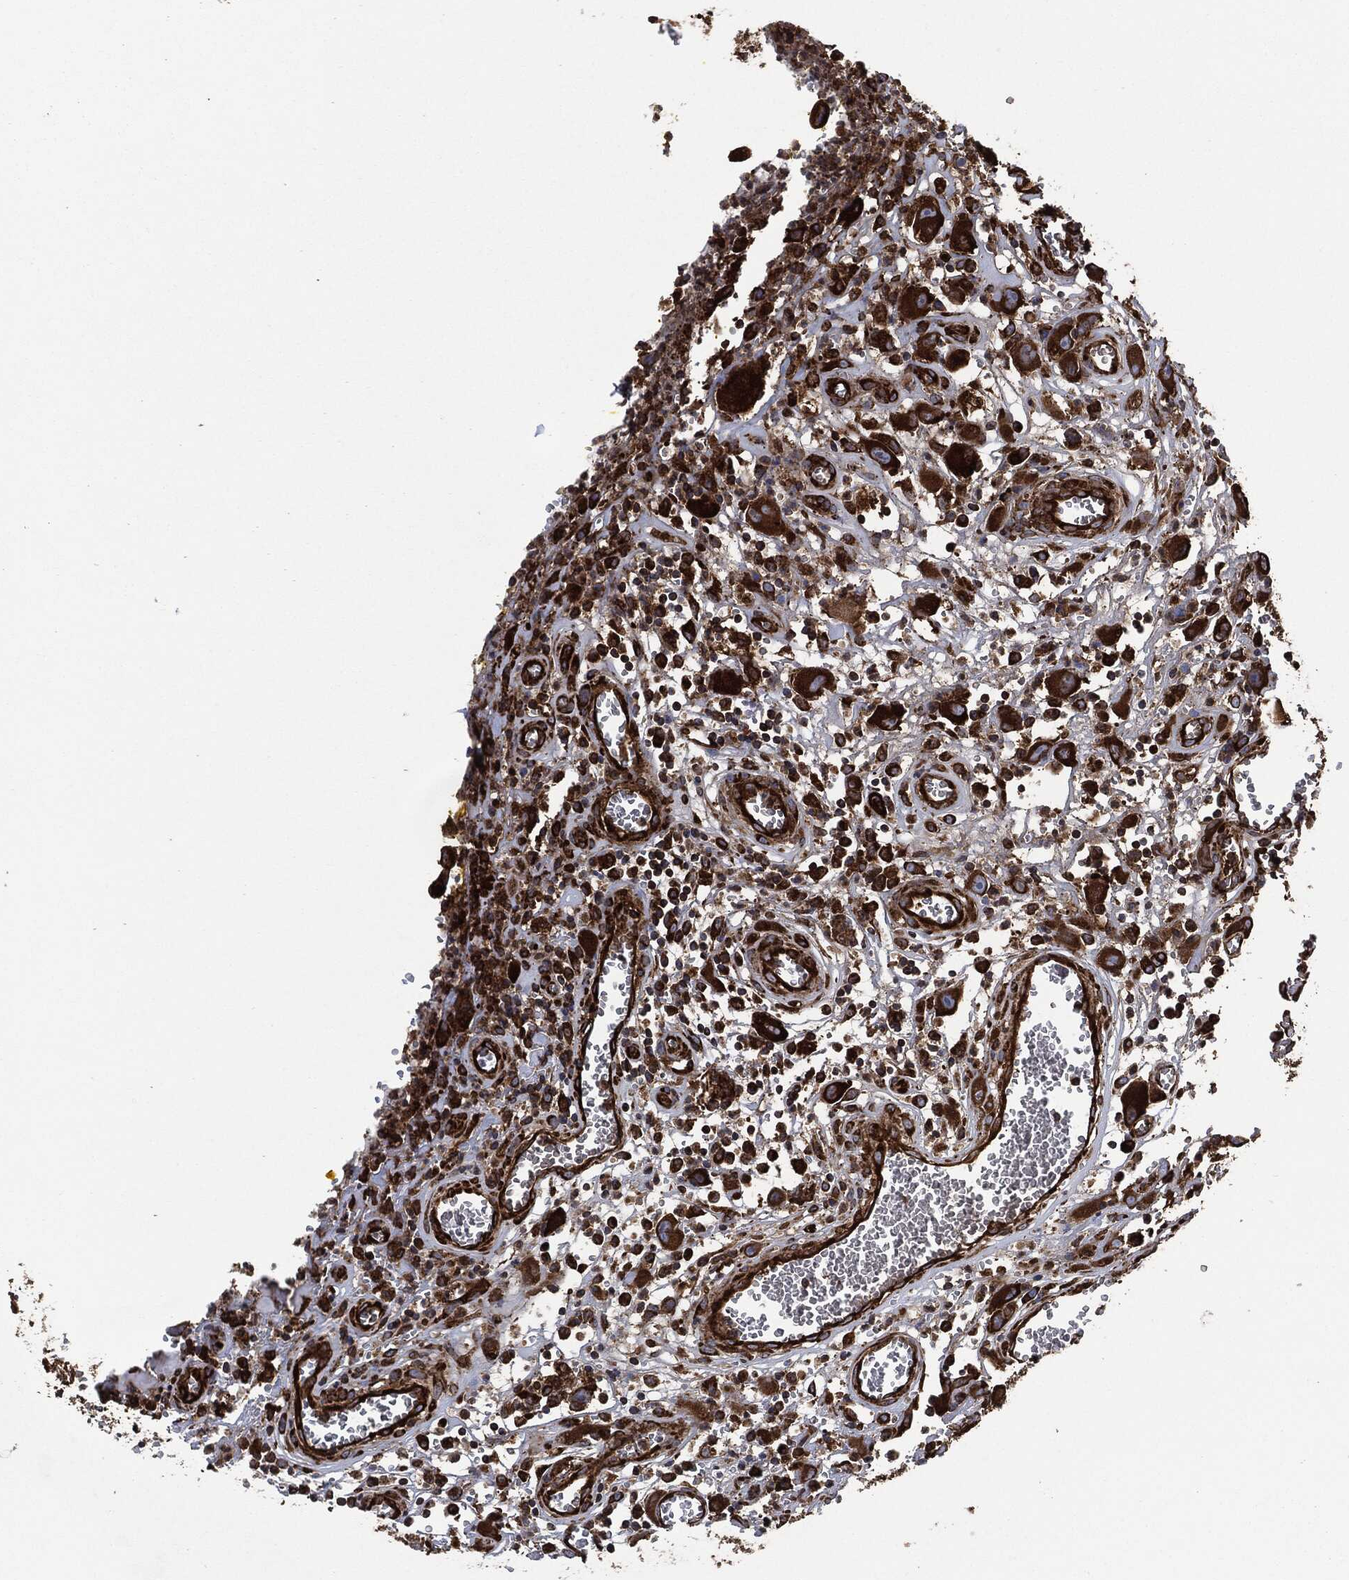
{"staining": {"intensity": "strong", "quantity": ">75%", "location": "cytoplasmic/membranous"}, "tissue": "head and neck cancer", "cell_type": "Tumor cells", "image_type": "cancer", "snomed": [{"axis": "morphology", "description": "Squamous cell carcinoma, NOS"}, {"axis": "morphology", "description": "Squamous cell carcinoma, metastatic, NOS"}, {"axis": "topography", "description": "Oral tissue"}, {"axis": "topography", "description": "Head-Neck"}], "caption": "Immunohistochemical staining of head and neck cancer (squamous cell carcinoma) exhibits high levels of strong cytoplasmic/membranous protein positivity in about >75% of tumor cells.", "gene": "AMFR", "patient": {"sex": "female", "age": 85}}